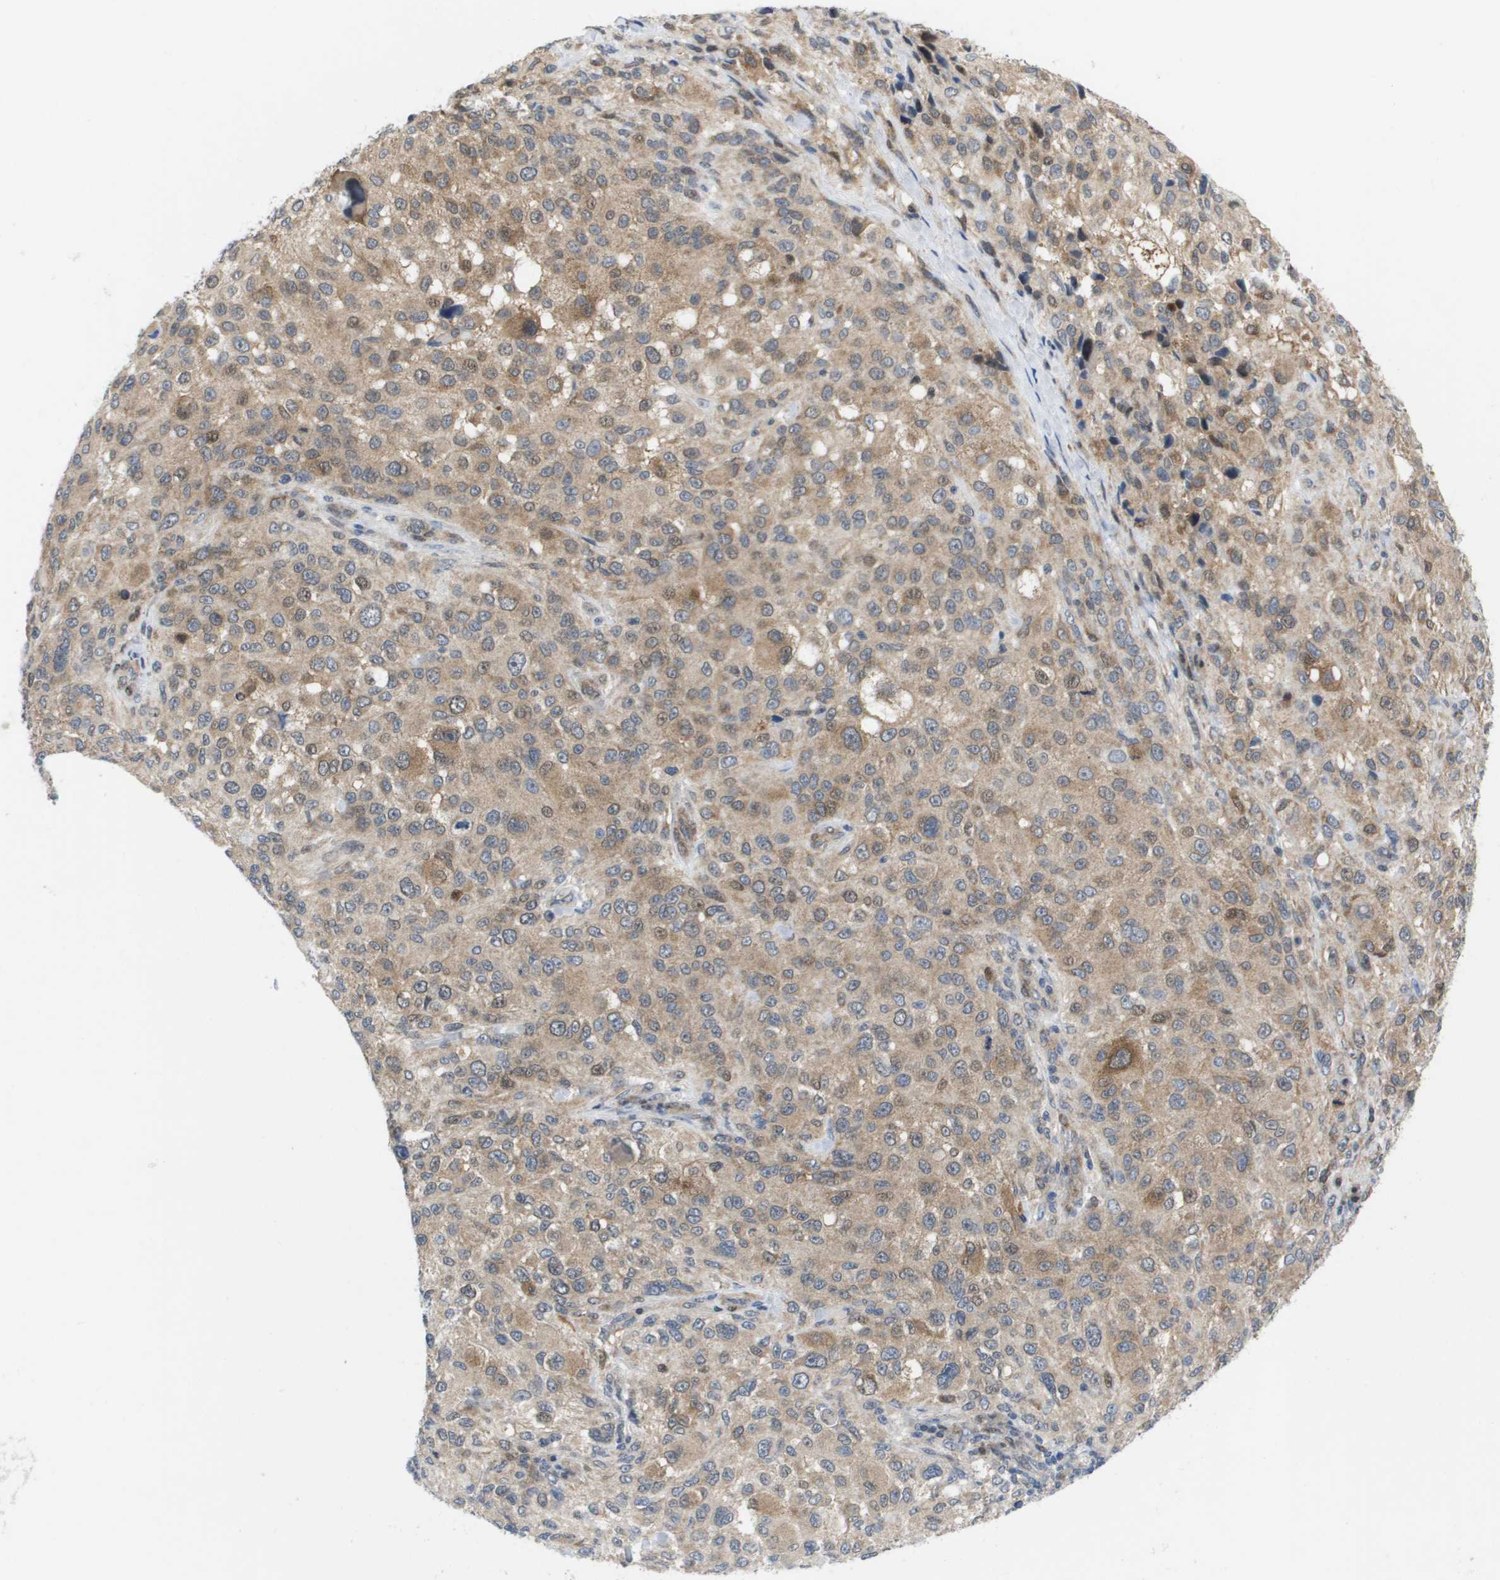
{"staining": {"intensity": "moderate", "quantity": ">75%", "location": "cytoplasmic/membranous"}, "tissue": "melanoma", "cell_type": "Tumor cells", "image_type": "cancer", "snomed": [{"axis": "morphology", "description": "Necrosis, NOS"}, {"axis": "morphology", "description": "Malignant melanoma, NOS"}, {"axis": "topography", "description": "Skin"}], "caption": "Brown immunohistochemical staining in malignant melanoma displays moderate cytoplasmic/membranous expression in about >75% of tumor cells.", "gene": "FKBP4", "patient": {"sex": "female", "age": 87}}